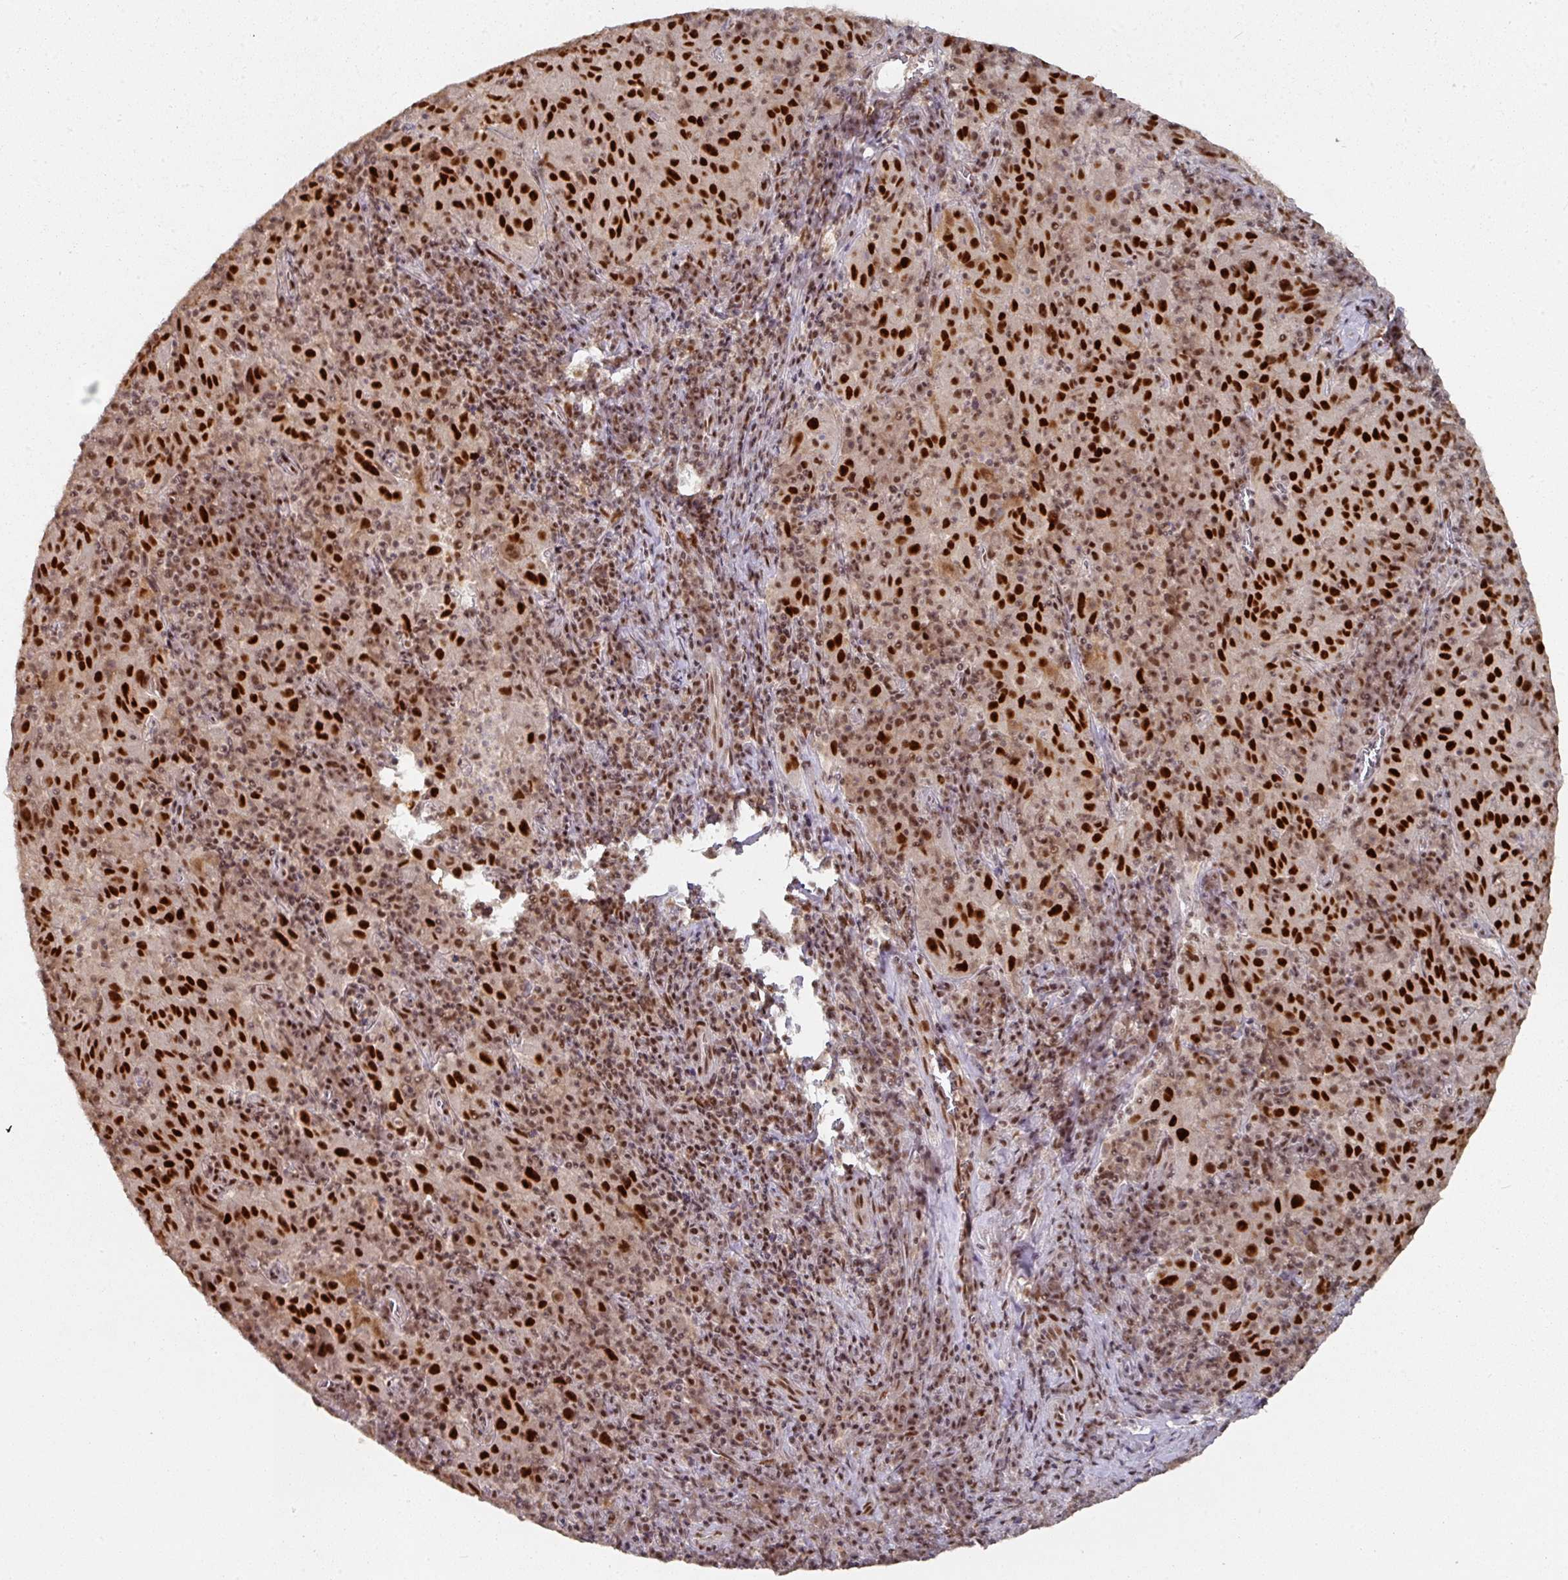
{"staining": {"intensity": "strong", "quantity": ">75%", "location": "nuclear"}, "tissue": "pancreatic cancer", "cell_type": "Tumor cells", "image_type": "cancer", "snomed": [{"axis": "morphology", "description": "Adenocarcinoma, NOS"}, {"axis": "topography", "description": "Pancreas"}], "caption": "Strong nuclear expression for a protein is present in about >75% of tumor cells of pancreatic adenocarcinoma using IHC.", "gene": "MEPCE", "patient": {"sex": "male", "age": 63}}